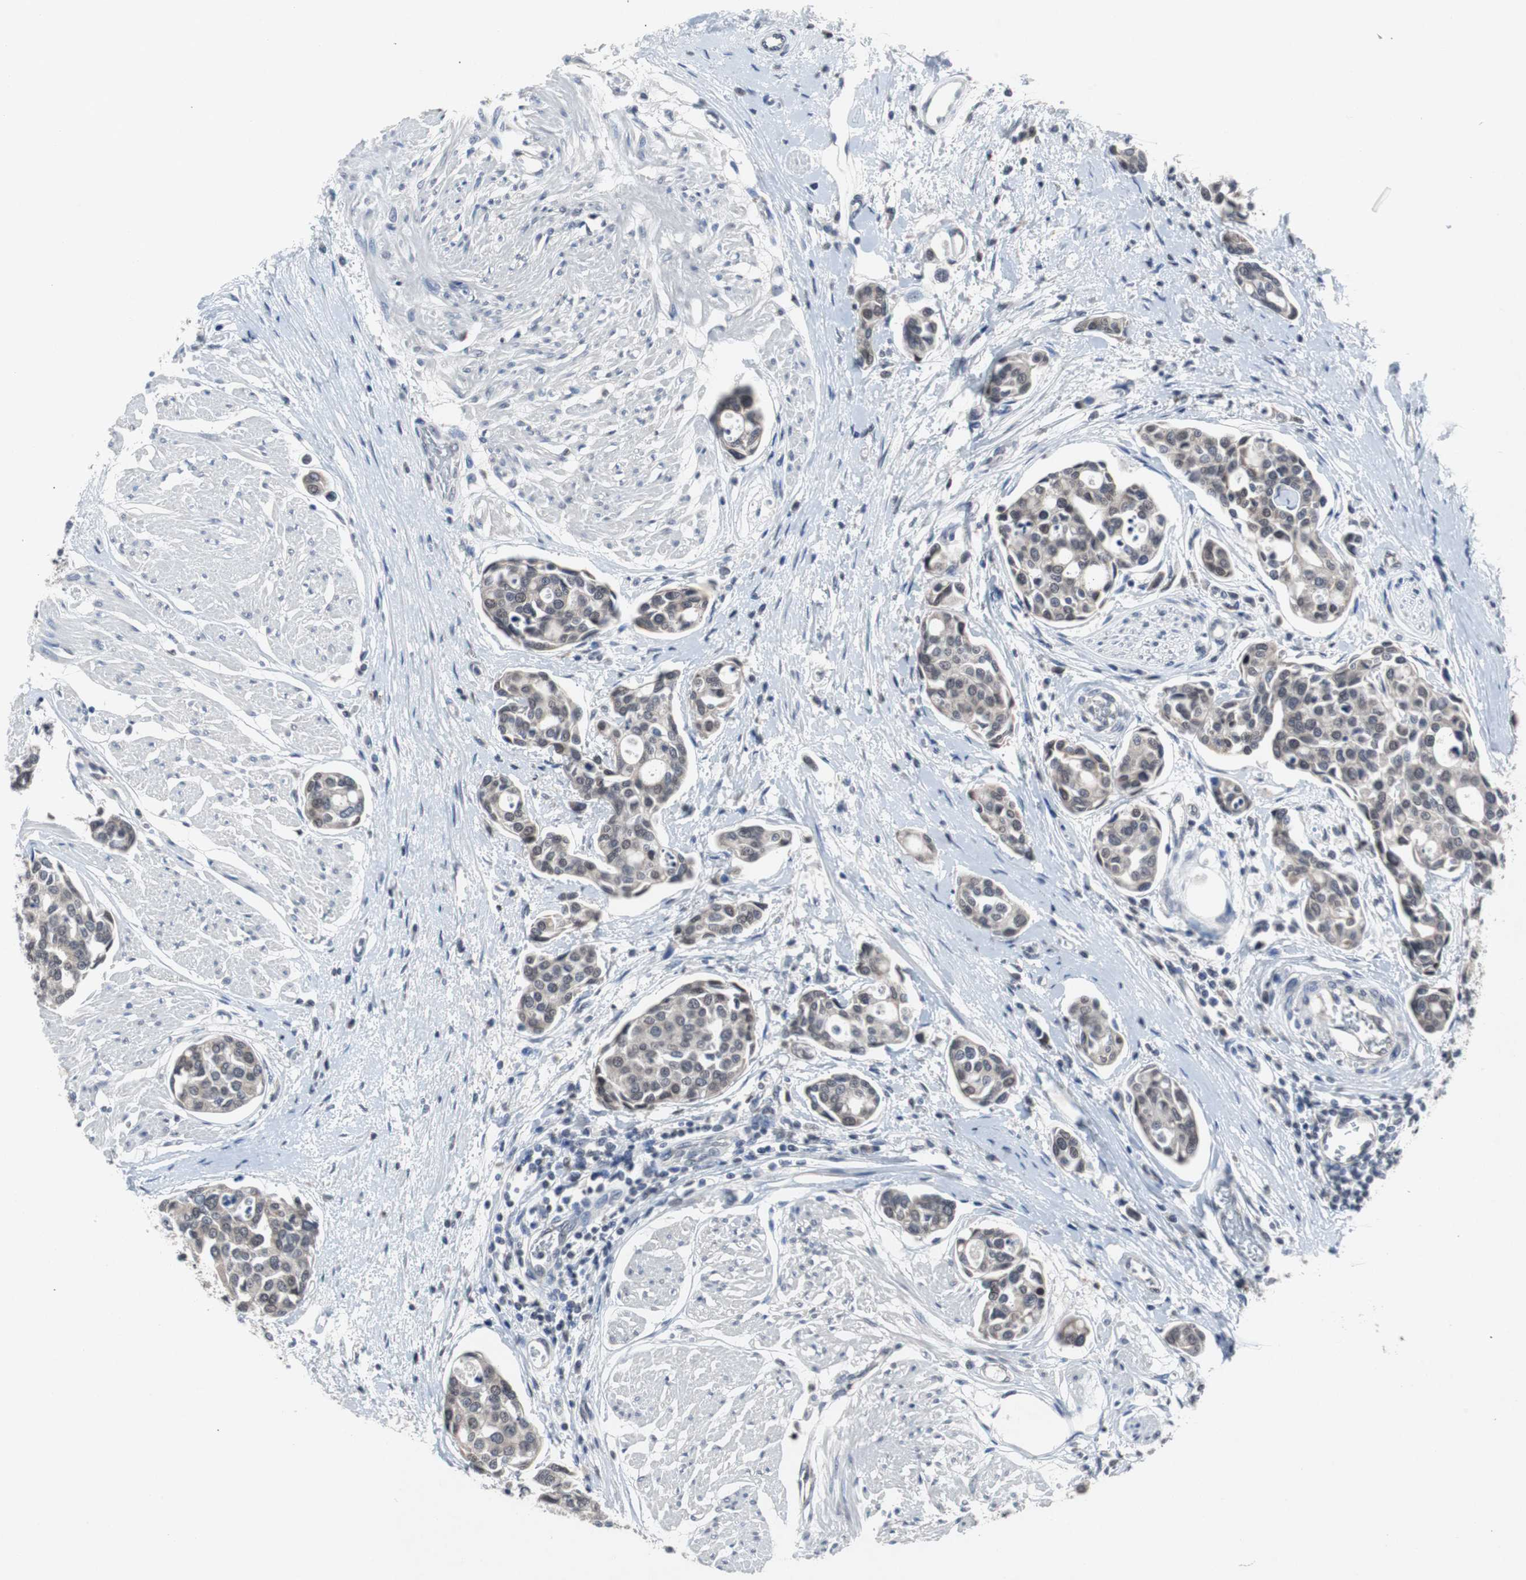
{"staining": {"intensity": "negative", "quantity": "none", "location": "none"}, "tissue": "urothelial cancer", "cell_type": "Tumor cells", "image_type": "cancer", "snomed": [{"axis": "morphology", "description": "Urothelial carcinoma, High grade"}, {"axis": "topography", "description": "Urinary bladder"}], "caption": "High power microscopy micrograph of an IHC histopathology image of urothelial carcinoma (high-grade), revealing no significant expression in tumor cells. Nuclei are stained in blue.", "gene": "RBM47", "patient": {"sex": "male", "age": 78}}